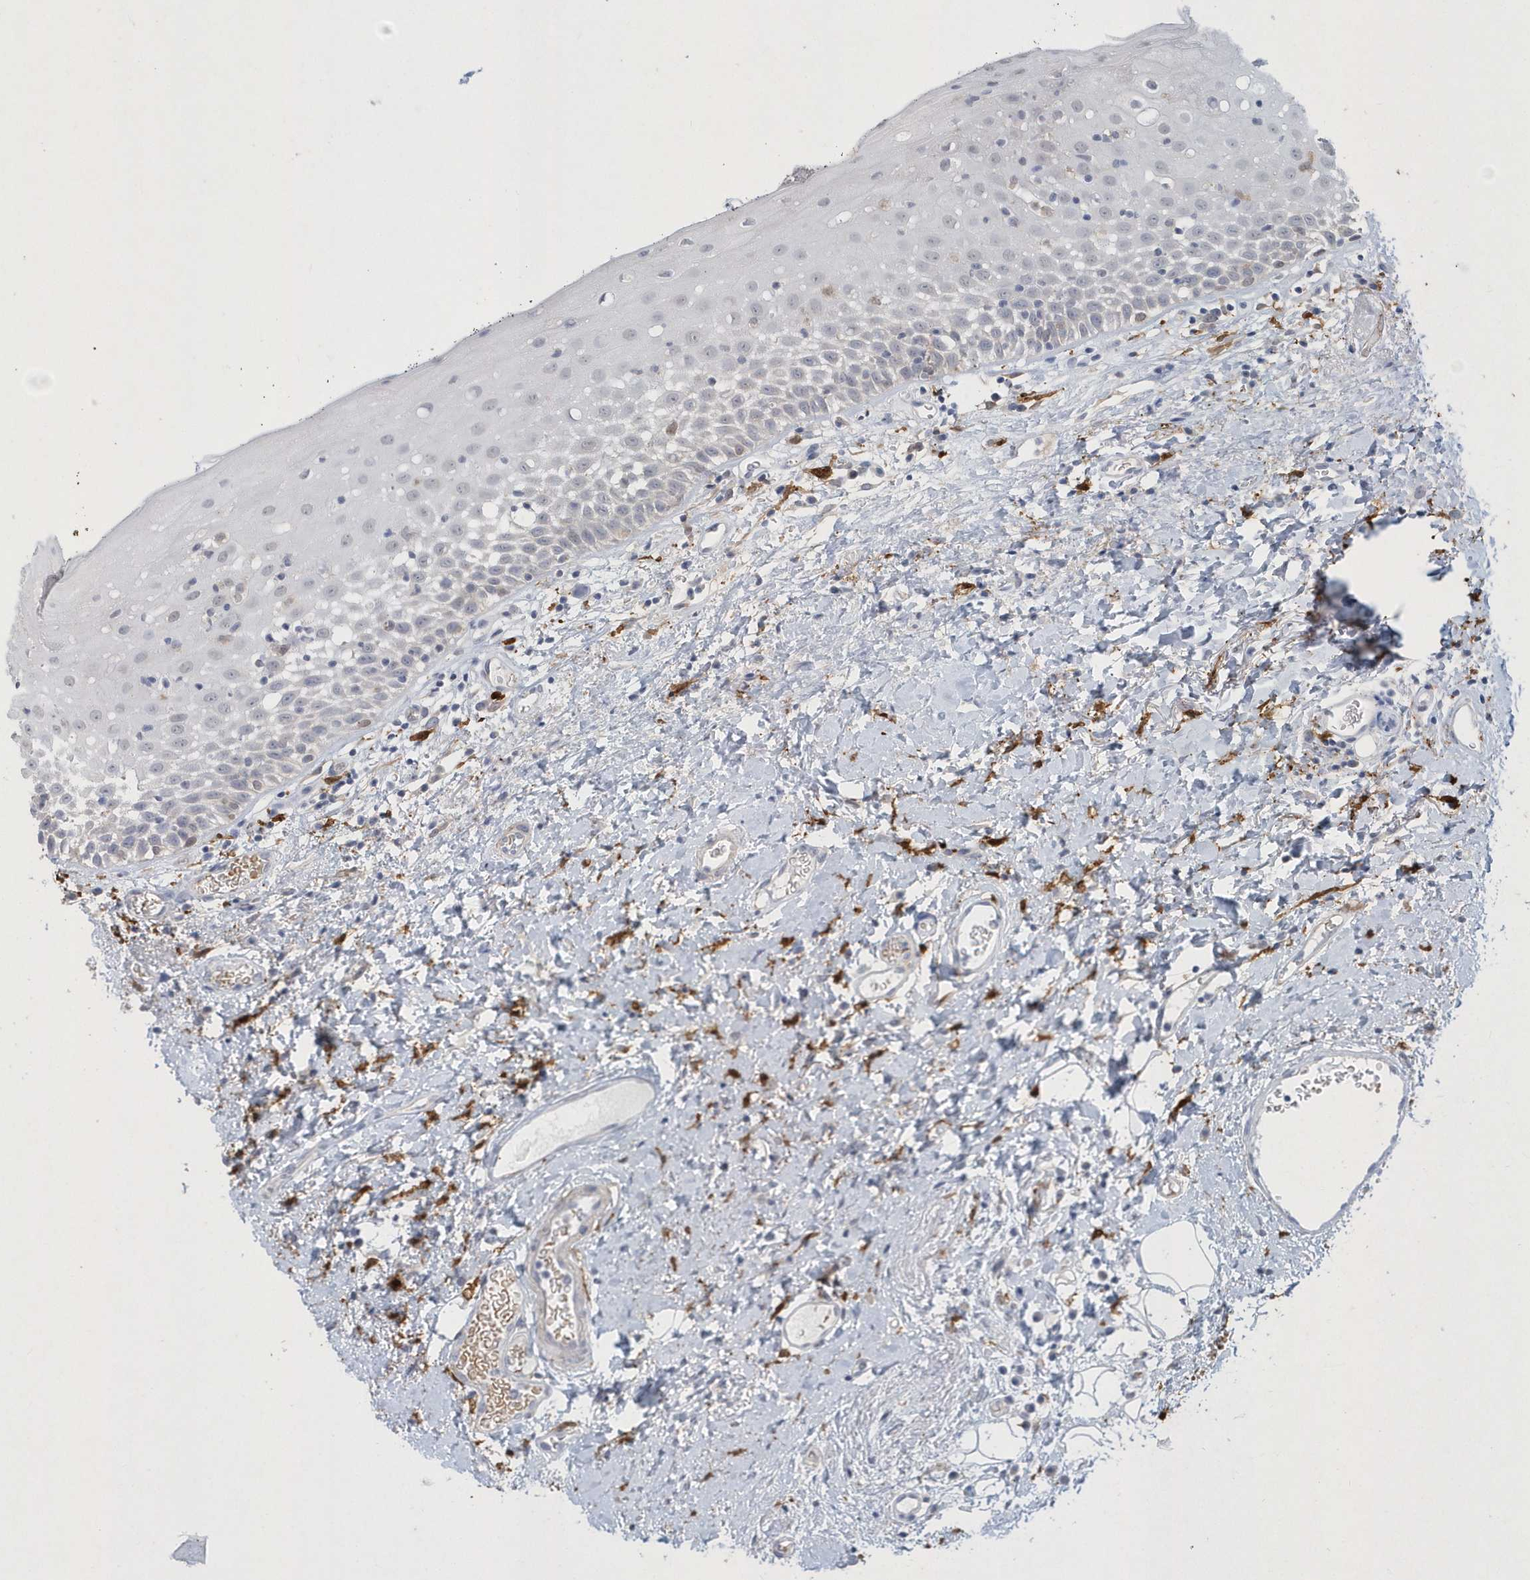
{"staining": {"intensity": "negative", "quantity": "none", "location": "none"}, "tissue": "oral mucosa", "cell_type": "Squamous epithelial cells", "image_type": "normal", "snomed": [{"axis": "morphology", "description": "Normal tissue, NOS"}, {"axis": "topography", "description": "Oral tissue"}], "caption": "This is an immunohistochemistry (IHC) image of unremarkable oral mucosa. There is no expression in squamous epithelial cells.", "gene": "TSPEAR", "patient": {"sex": "male", "age": 74}}